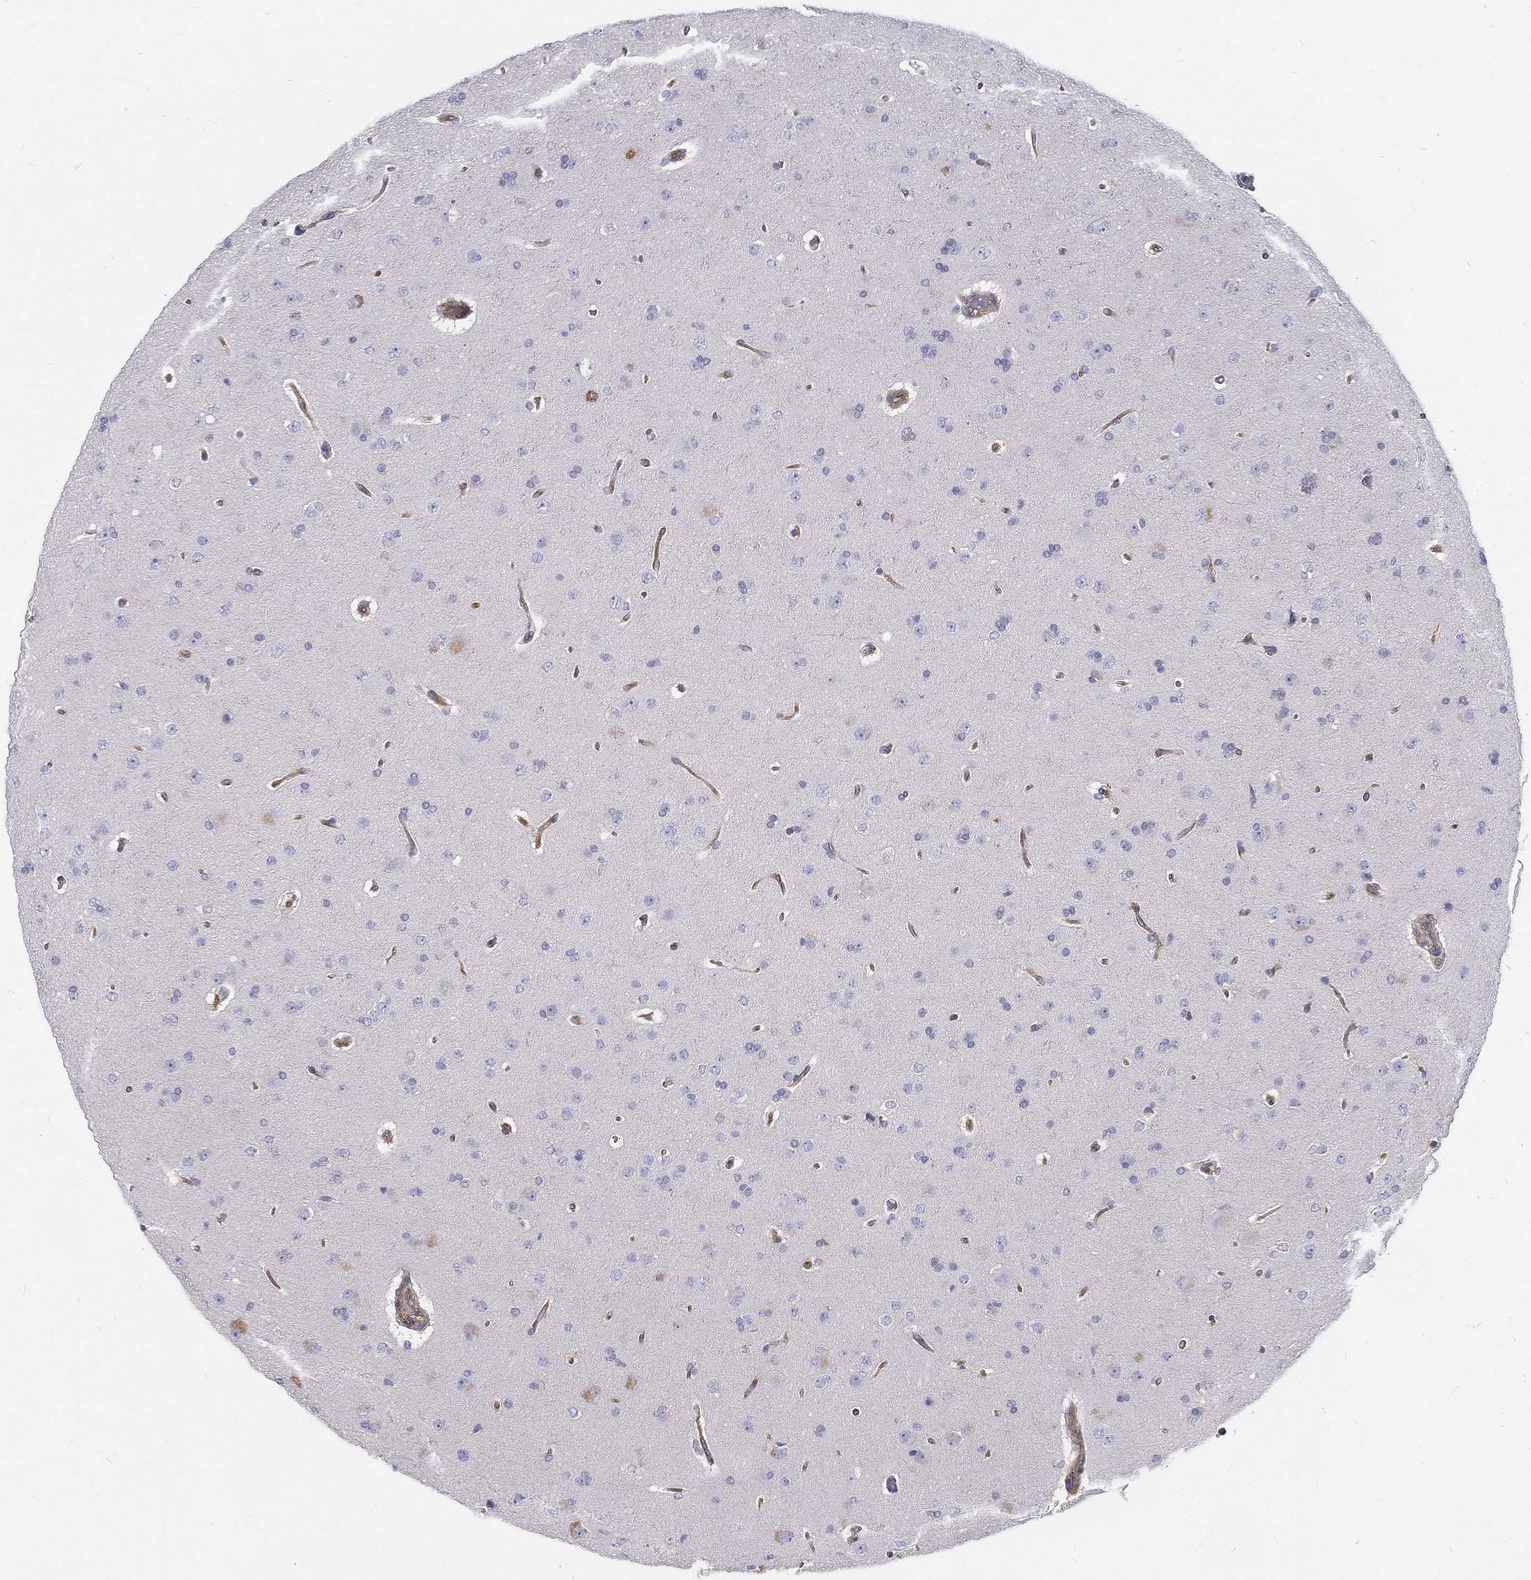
{"staining": {"intensity": "negative", "quantity": "none", "location": "none"}, "tissue": "glioma", "cell_type": "Tumor cells", "image_type": "cancer", "snomed": [{"axis": "morphology", "description": "Glioma, malignant, NOS"}, {"axis": "topography", "description": "Cerebral cortex"}], "caption": "Histopathology image shows no significant protein staining in tumor cells of glioma (malignant).", "gene": "MTMR11", "patient": {"sex": "male", "age": 58}}